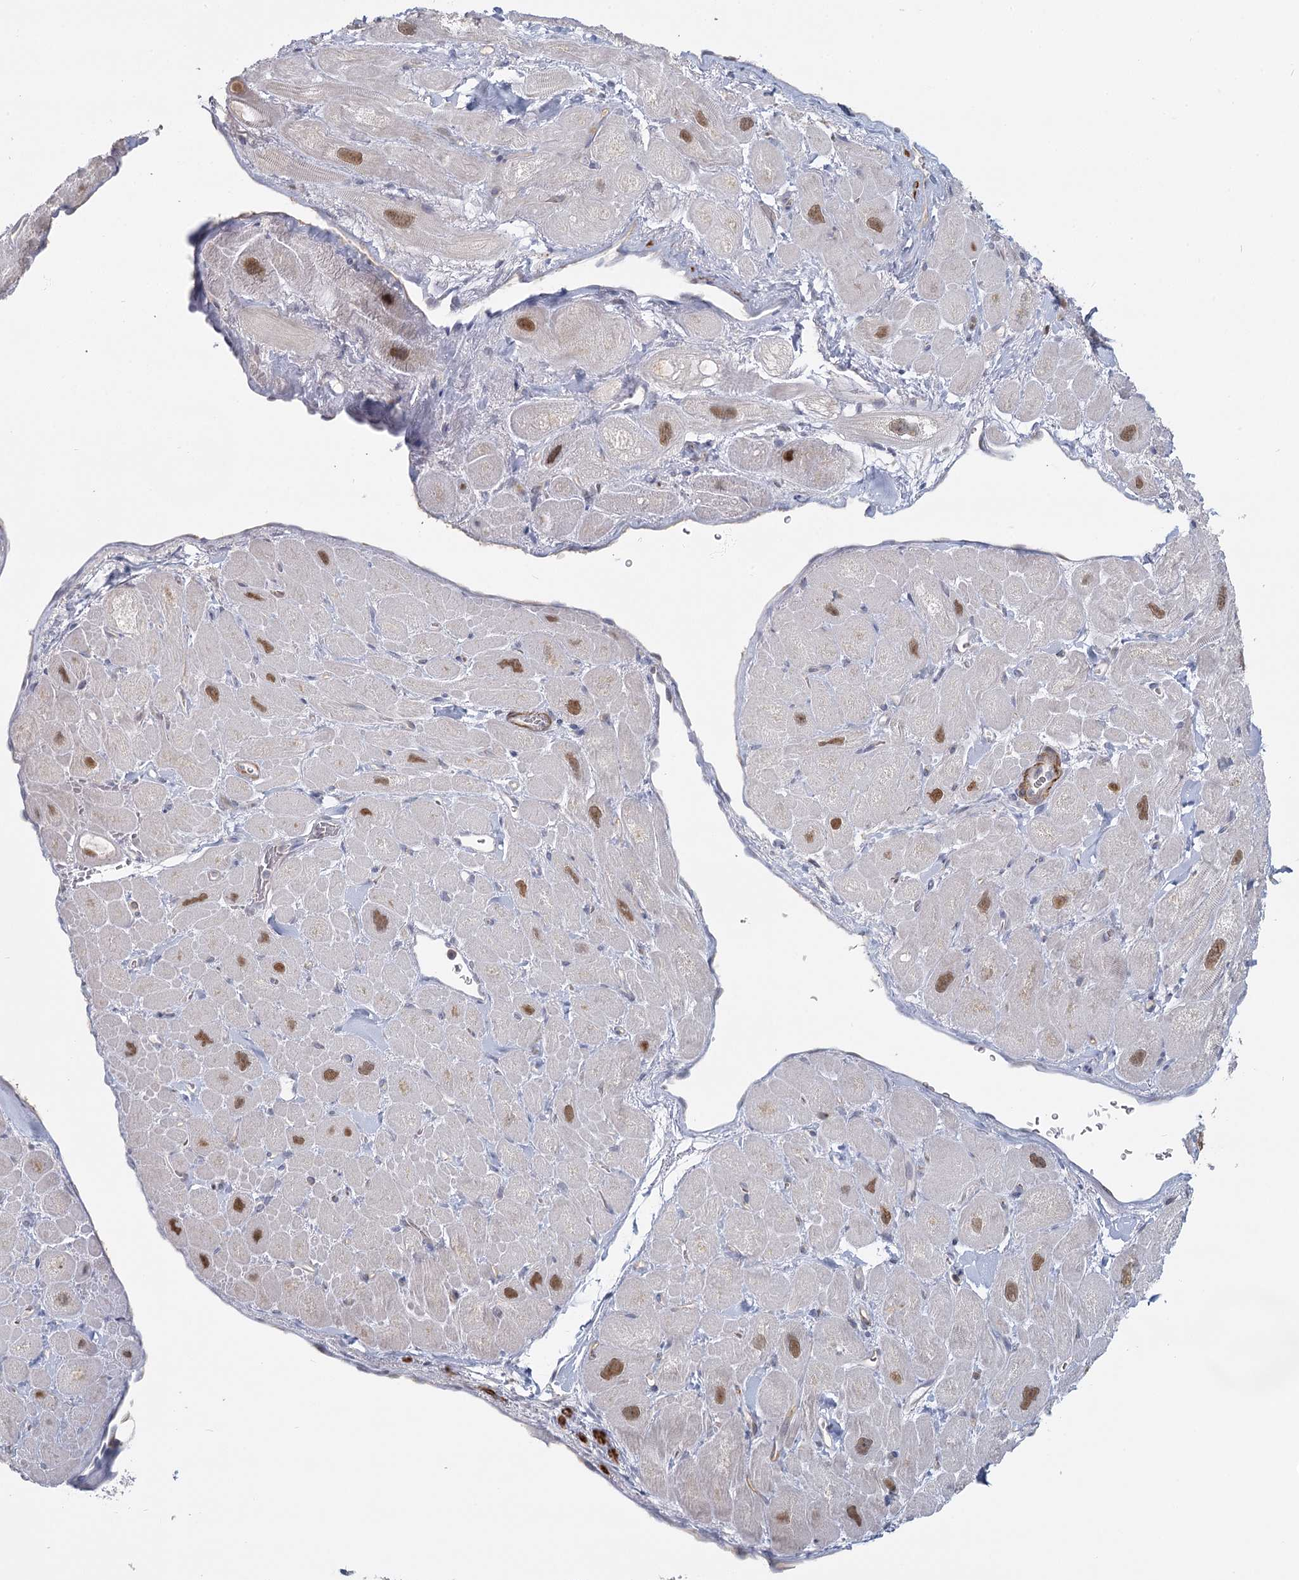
{"staining": {"intensity": "moderate", "quantity": "<25%", "location": "nuclear"}, "tissue": "heart muscle", "cell_type": "Cardiomyocytes", "image_type": "normal", "snomed": [{"axis": "morphology", "description": "Normal tissue, NOS"}, {"axis": "topography", "description": "Heart"}], "caption": "Heart muscle stained with DAB (3,3'-diaminobenzidine) IHC shows low levels of moderate nuclear positivity in approximately <25% of cardiomyocytes.", "gene": "USP11", "patient": {"sex": "male", "age": 49}}